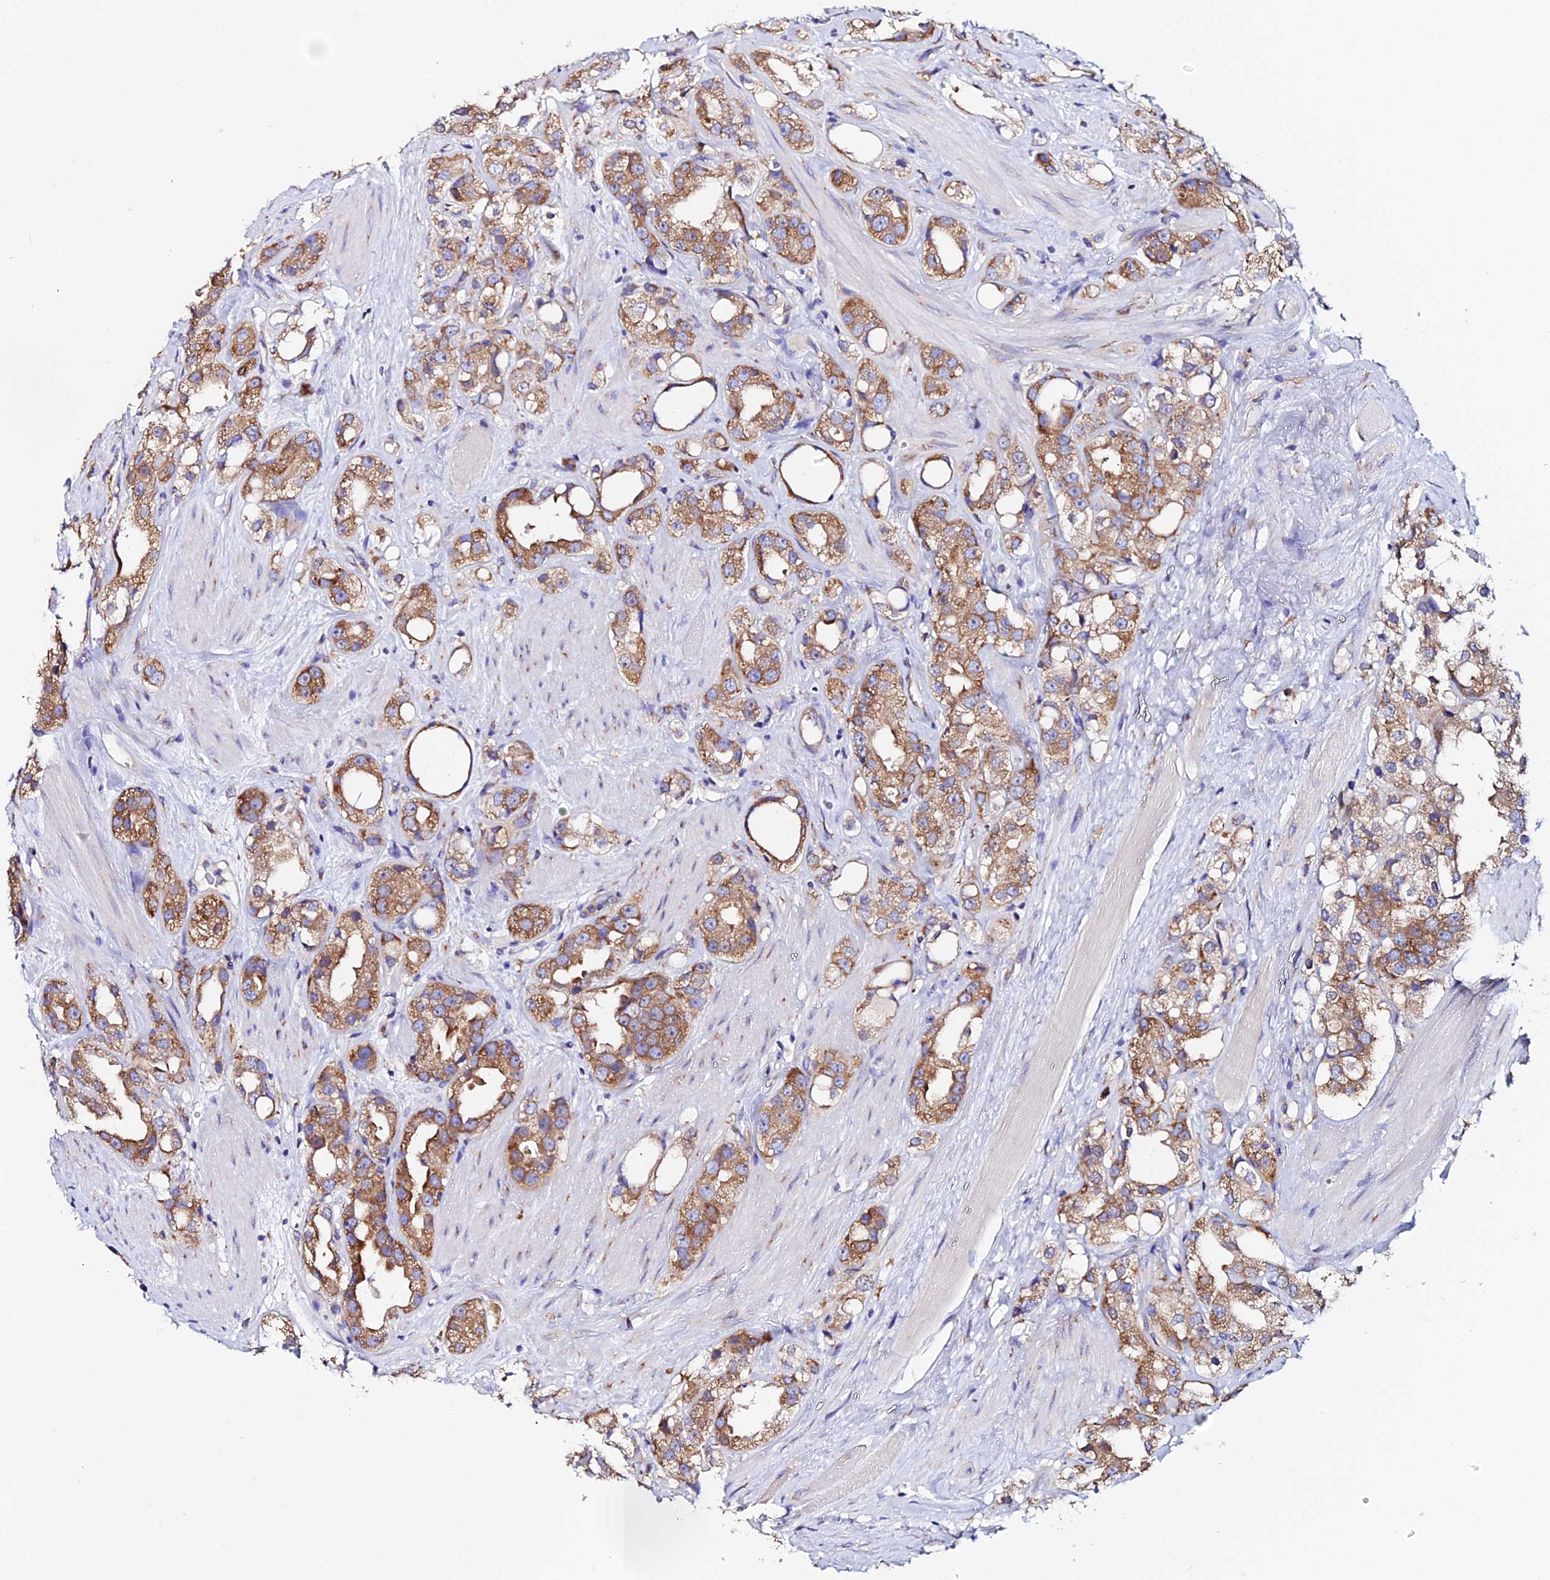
{"staining": {"intensity": "moderate", "quantity": ">75%", "location": "cytoplasmic/membranous"}, "tissue": "prostate cancer", "cell_type": "Tumor cells", "image_type": "cancer", "snomed": [{"axis": "morphology", "description": "Adenocarcinoma, NOS"}, {"axis": "topography", "description": "Prostate"}], "caption": "Immunohistochemical staining of human prostate cancer (adenocarcinoma) displays medium levels of moderate cytoplasmic/membranous staining in approximately >75% of tumor cells.", "gene": "EEF1G", "patient": {"sex": "male", "age": 79}}